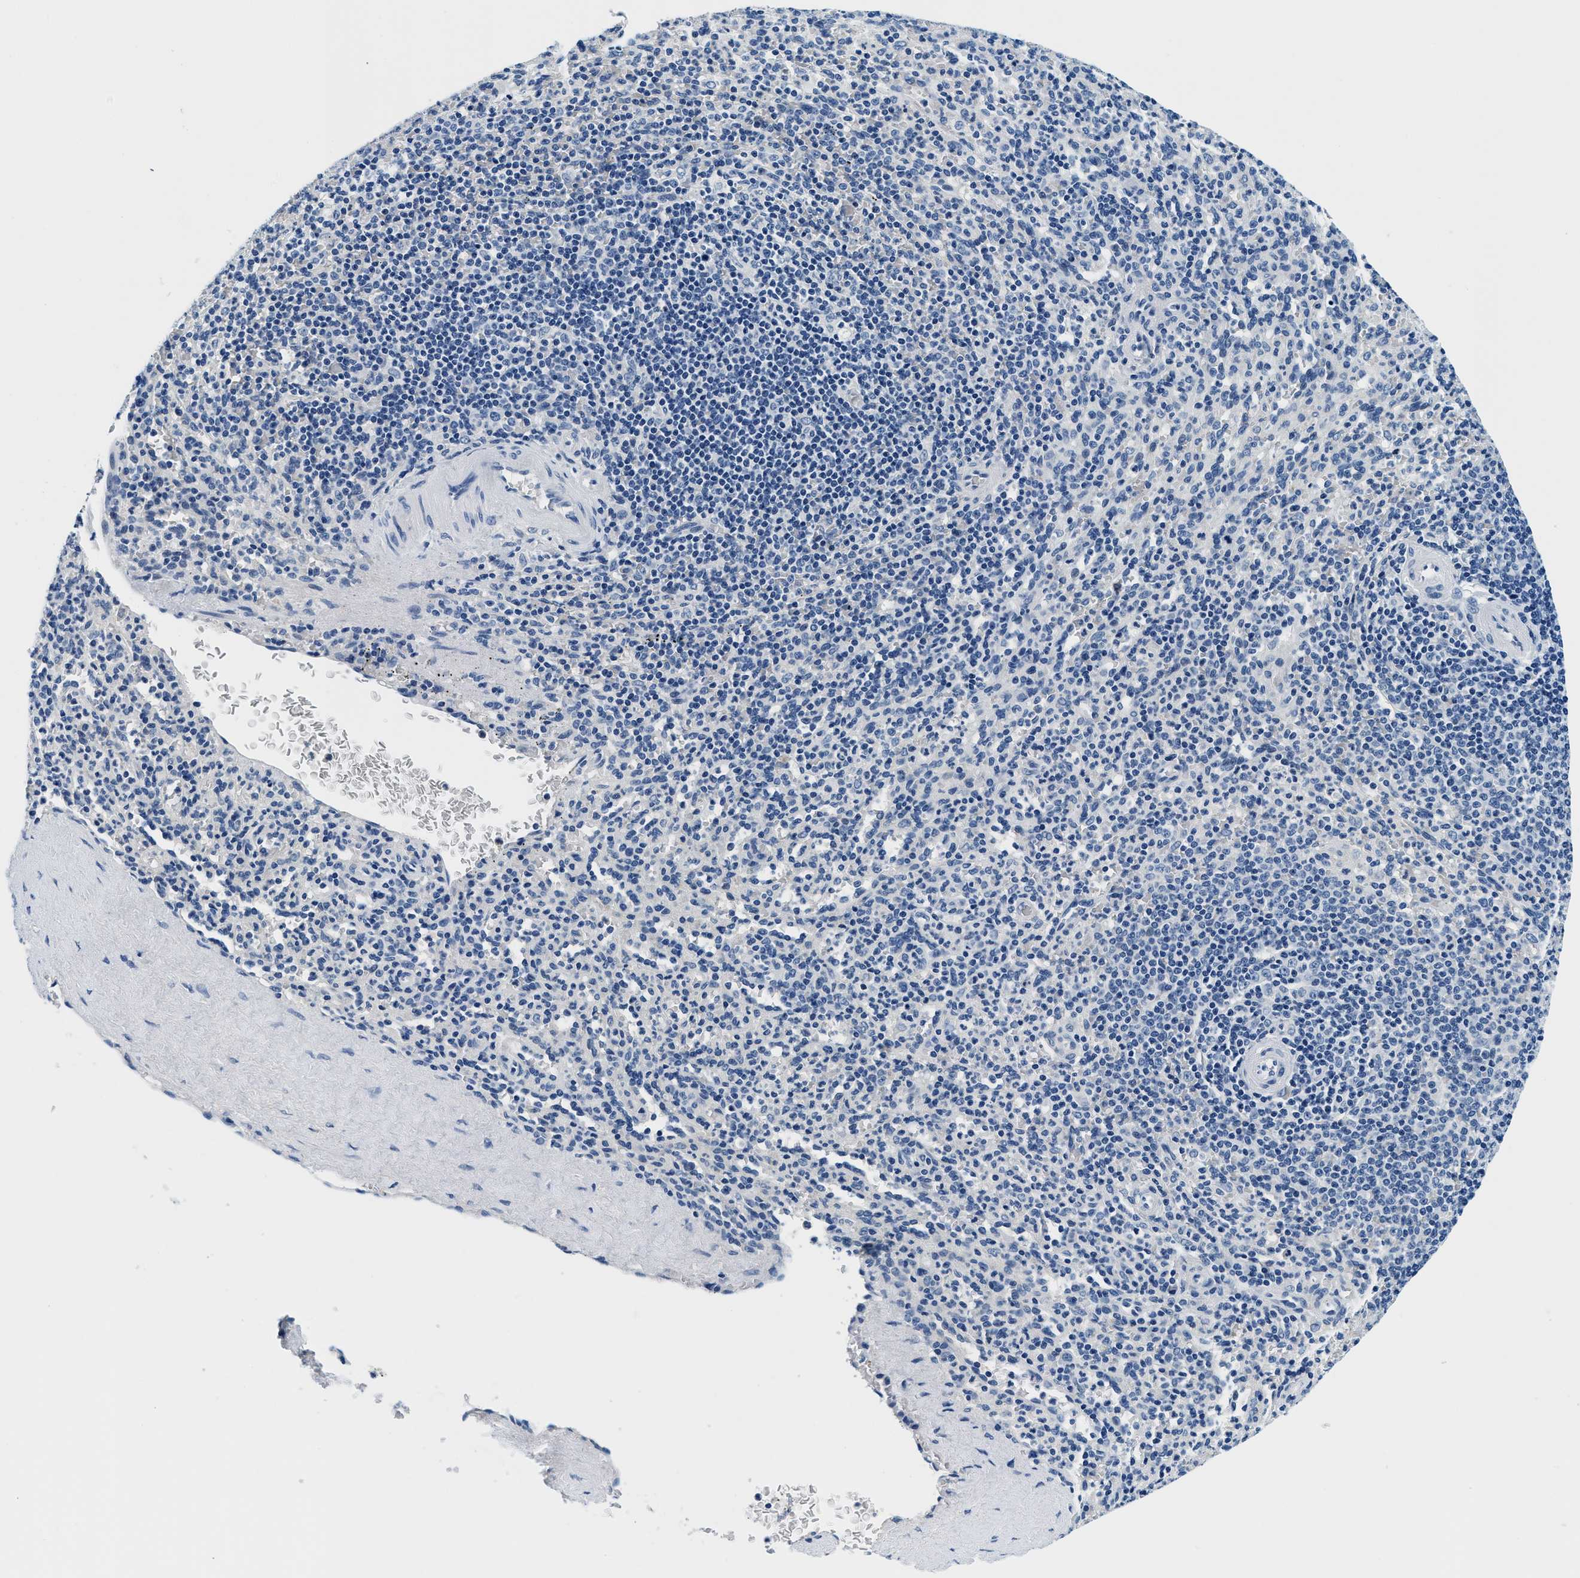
{"staining": {"intensity": "negative", "quantity": "none", "location": "none"}, "tissue": "spleen", "cell_type": "Cells in red pulp", "image_type": "normal", "snomed": [{"axis": "morphology", "description": "Normal tissue, NOS"}, {"axis": "topography", "description": "Spleen"}], "caption": "A histopathology image of spleen stained for a protein exhibits no brown staining in cells in red pulp.", "gene": "GSTM3", "patient": {"sex": "male", "age": 36}}